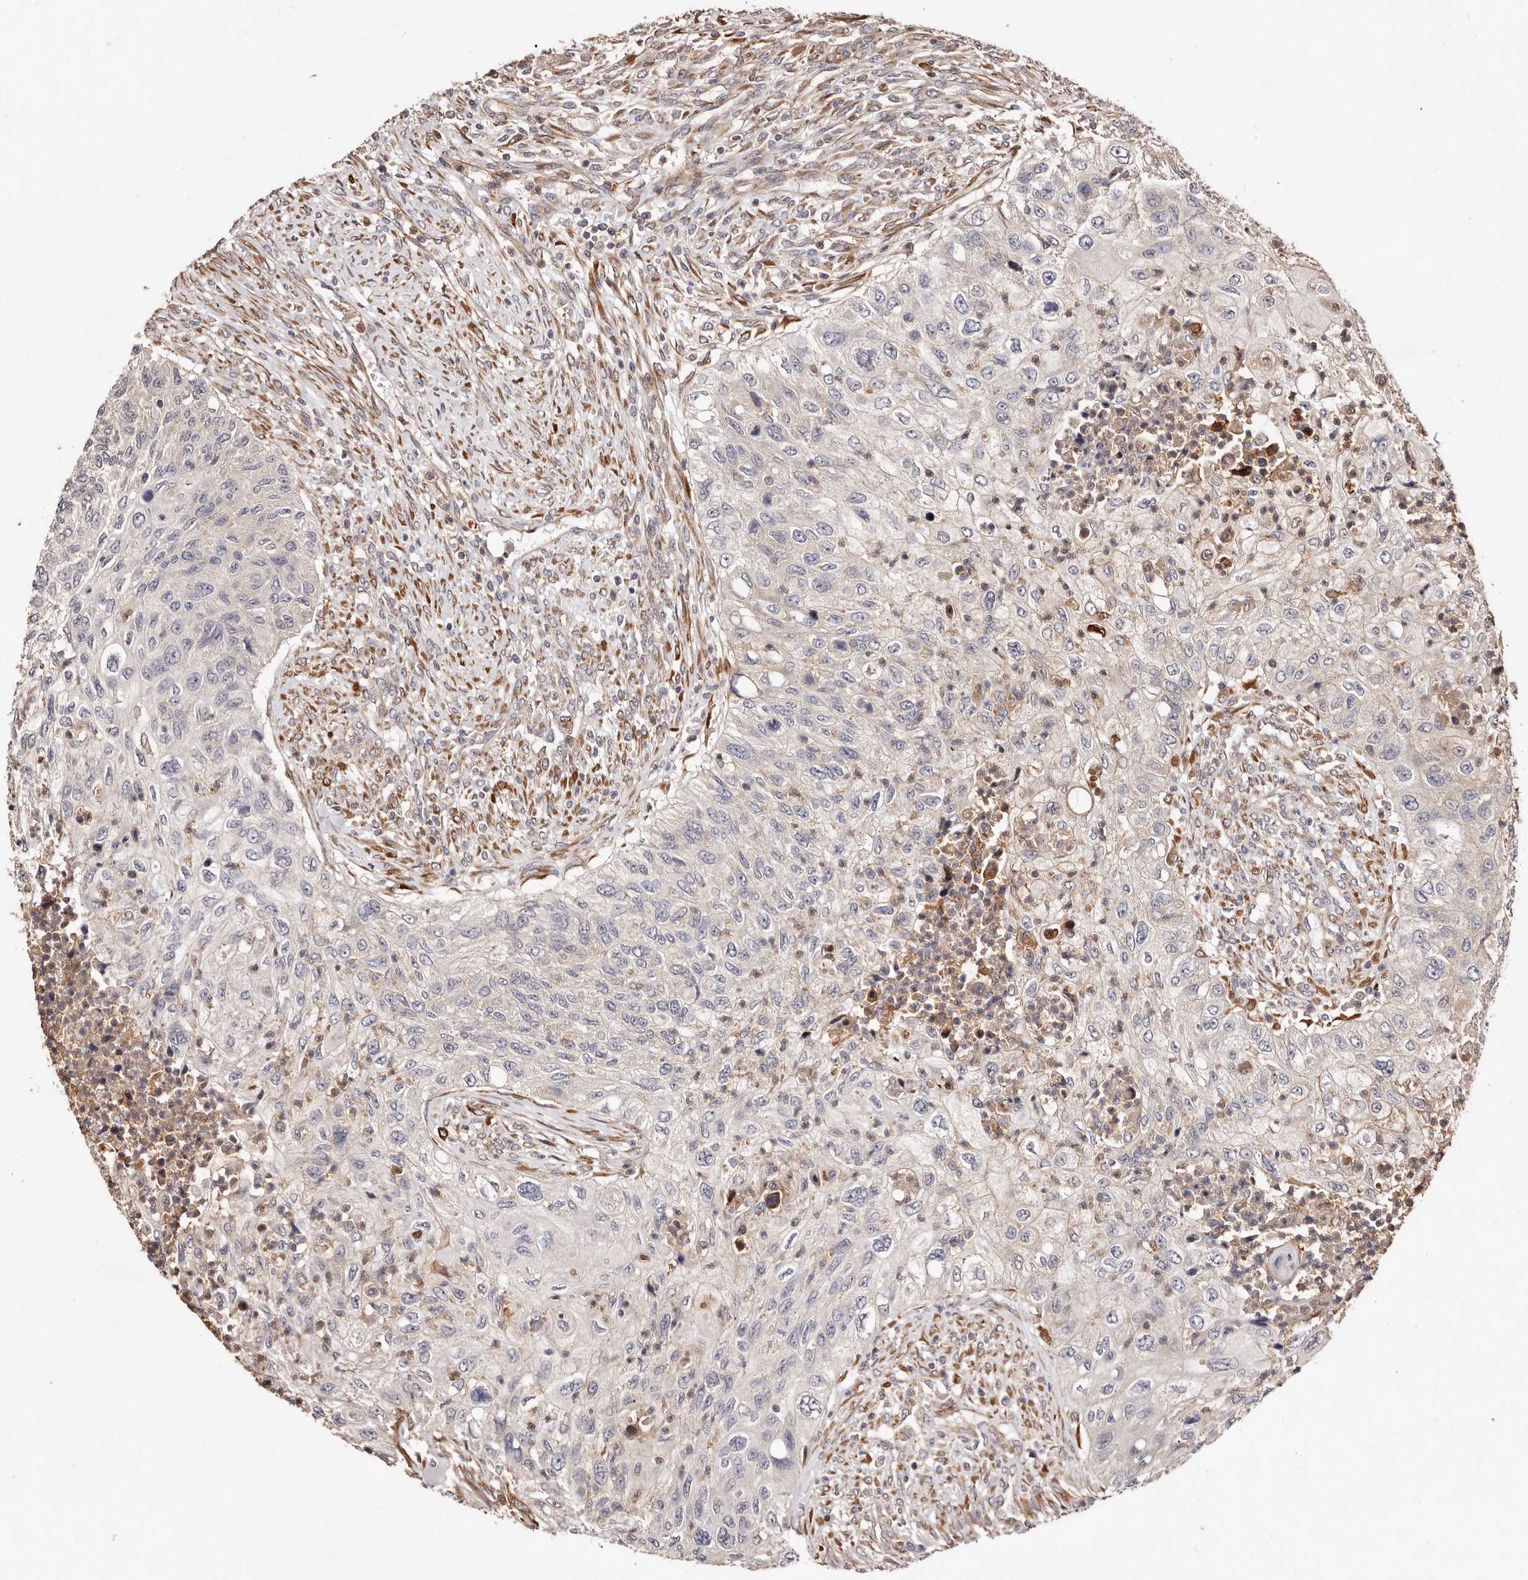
{"staining": {"intensity": "negative", "quantity": "none", "location": "none"}, "tissue": "urothelial cancer", "cell_type": "Tumor cells", "image_type": "cancer", "snomed": [{"axis": "morphology", "description": "Urothelial carcinoma, High grade"}, {"axis": "topography", "description": "Urinary bladder"}], "caption": "High power microscopy histopathology image of an immunohistochemistry histopathology image of urothelial cancer, revealing no significant expression in tumor cells.", "gene": "CCL14", "patient": {"sex": "female", "age": 60}}